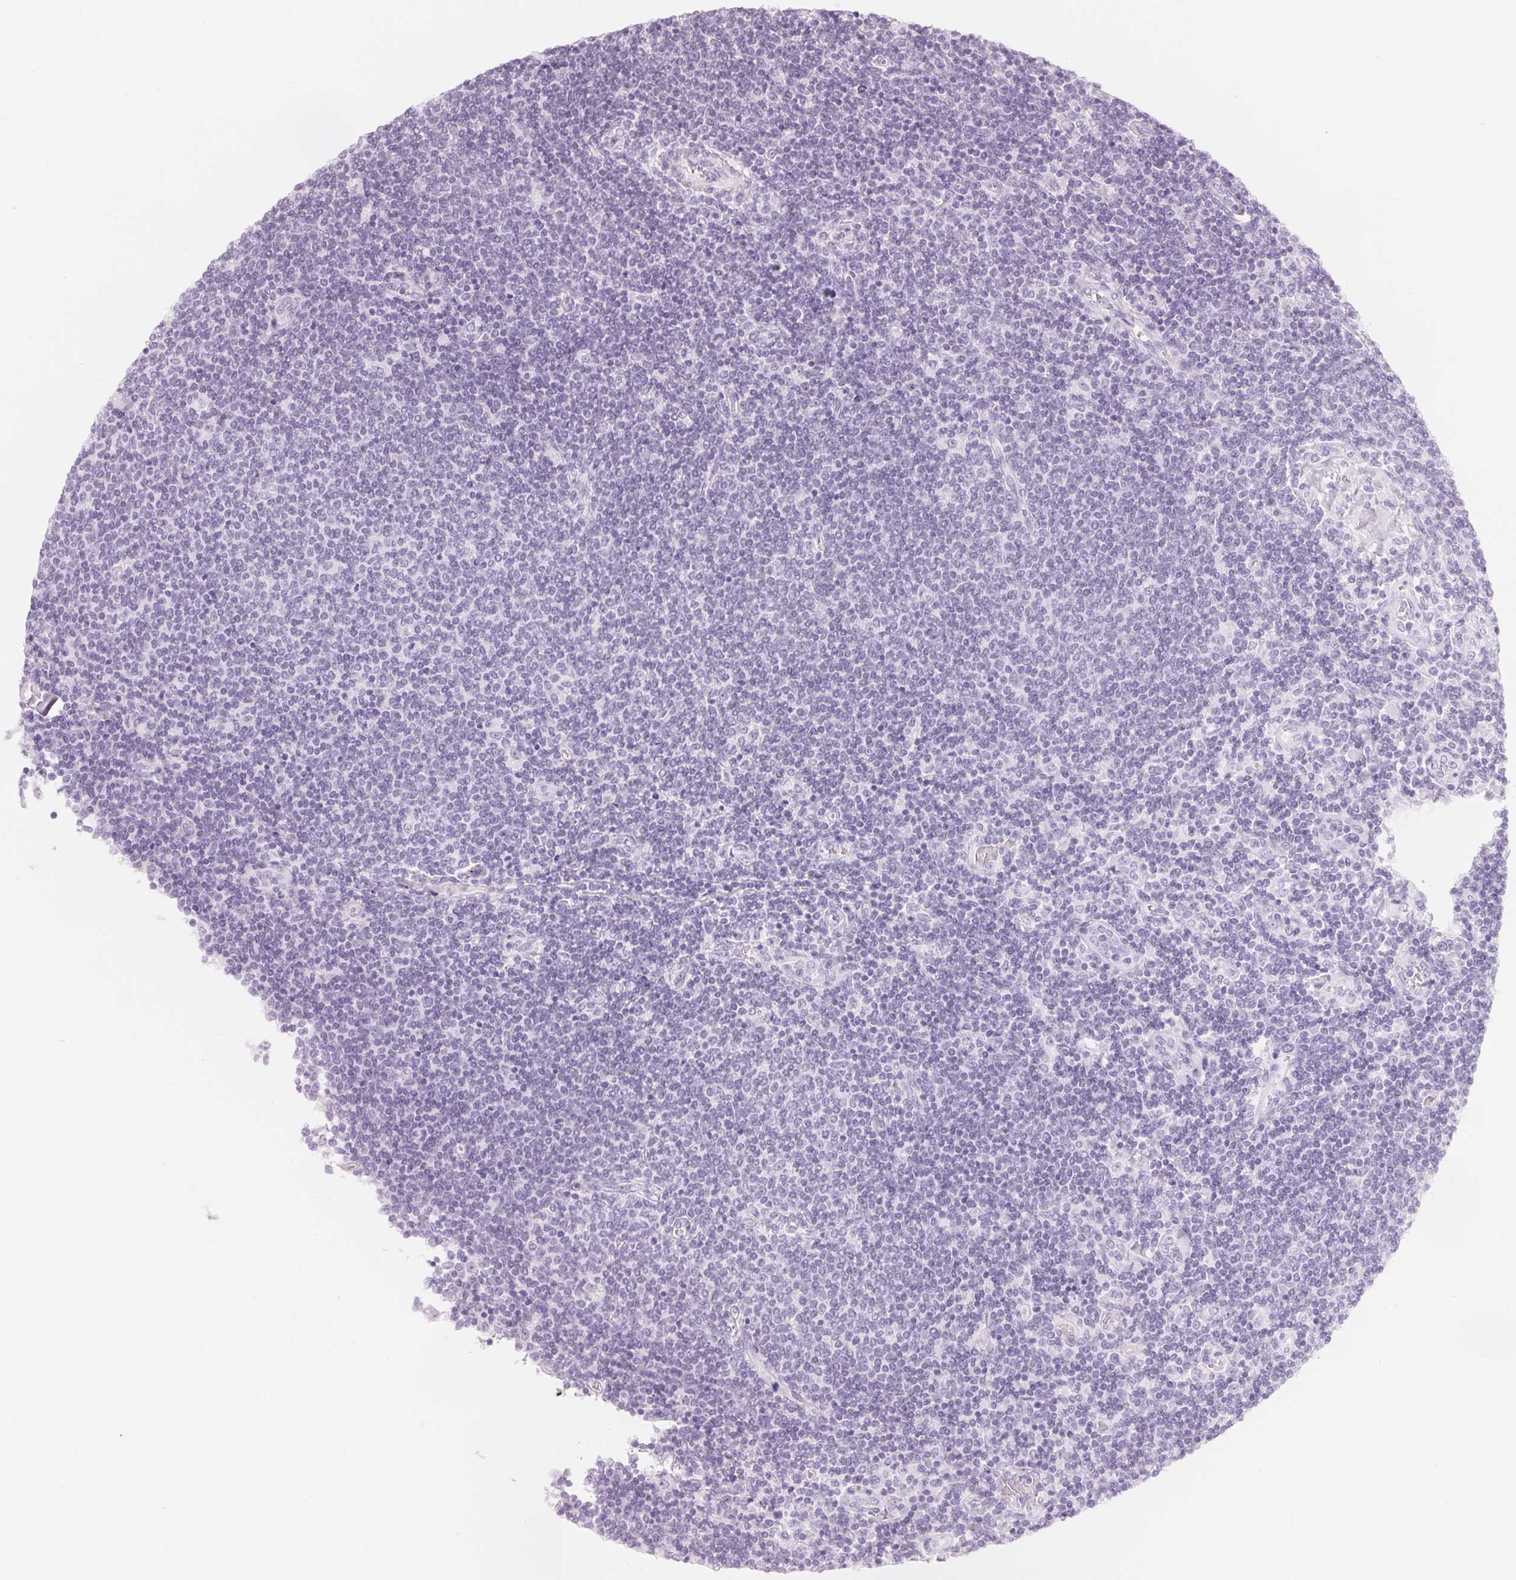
{"staining": {"intensity": "negative", "quantity": "none", "location": "none"}, "tissue": "lymphoma", "cell_type": "Tumor cells", "image_type": "cancer", "snomed": [{"axis": "morphology", "description": "Malignant lymphoma, non-Hodgkin's type, Low grade"}, {"axis": "topography", "description": "Lymph node"}], "caption": "Protein analysis of malignant lymphoma, non-Hodgkin's type (low-grade) exhibits no significant positivity in tumor cells.", "gene": "CFHR2", "patient": {"sex": "male", "age": 52}}